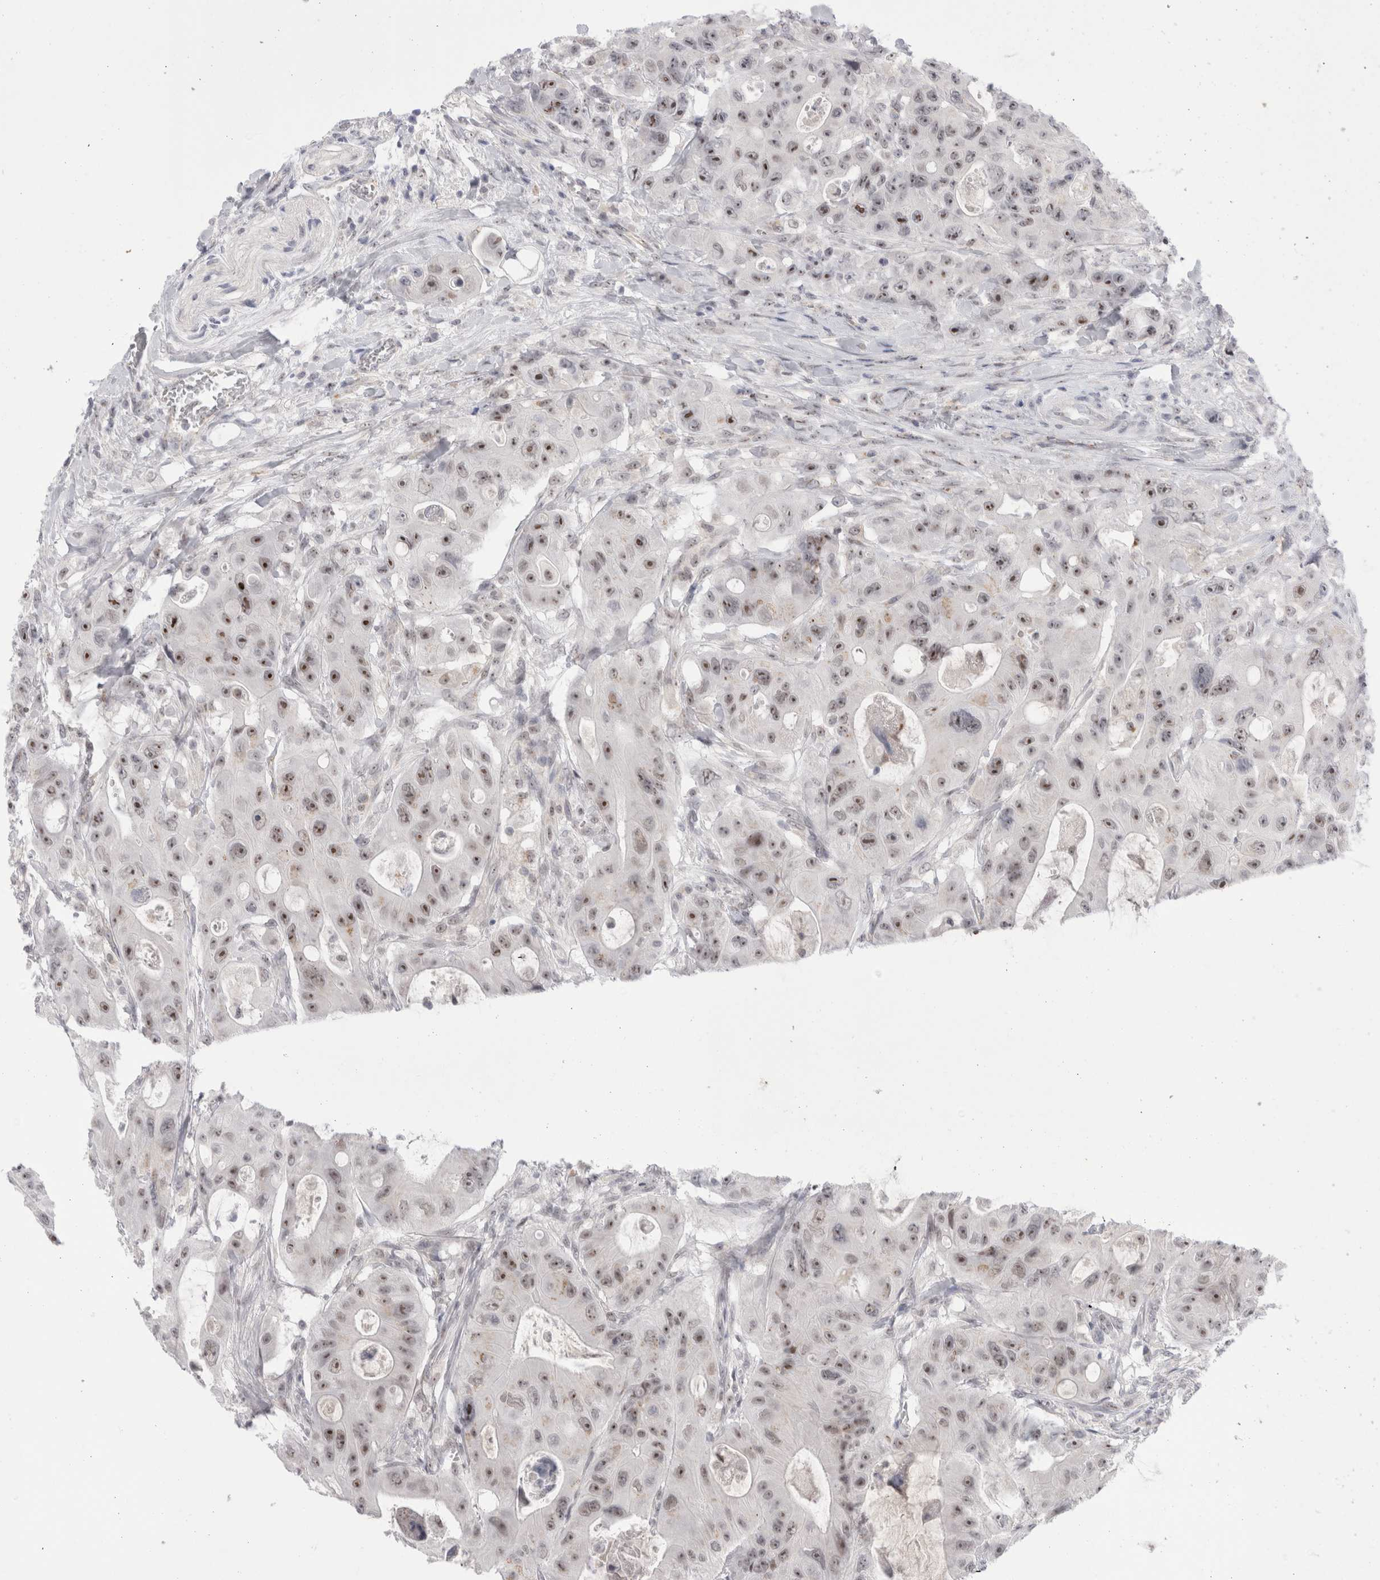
{"staining": {"intensity": "strong", "quantity": ">75%", "location": "nuclear"}, "tissue": "colorectal cancer", "cell_type": "Tumor cells", "image_type": "cancer", "snomed": [{"axis": "morphology", "description": "Adenocarcinoma, NOS"}, {"axis": "topography", "description": "Colon"}], "caption": "Protein staining of colorectal cancer tissue exhibits strong nuclear positivity in approximately >75% of tumor cells.", "gene": "CERS5", "patient": {"sex": "female", "age": 46}}